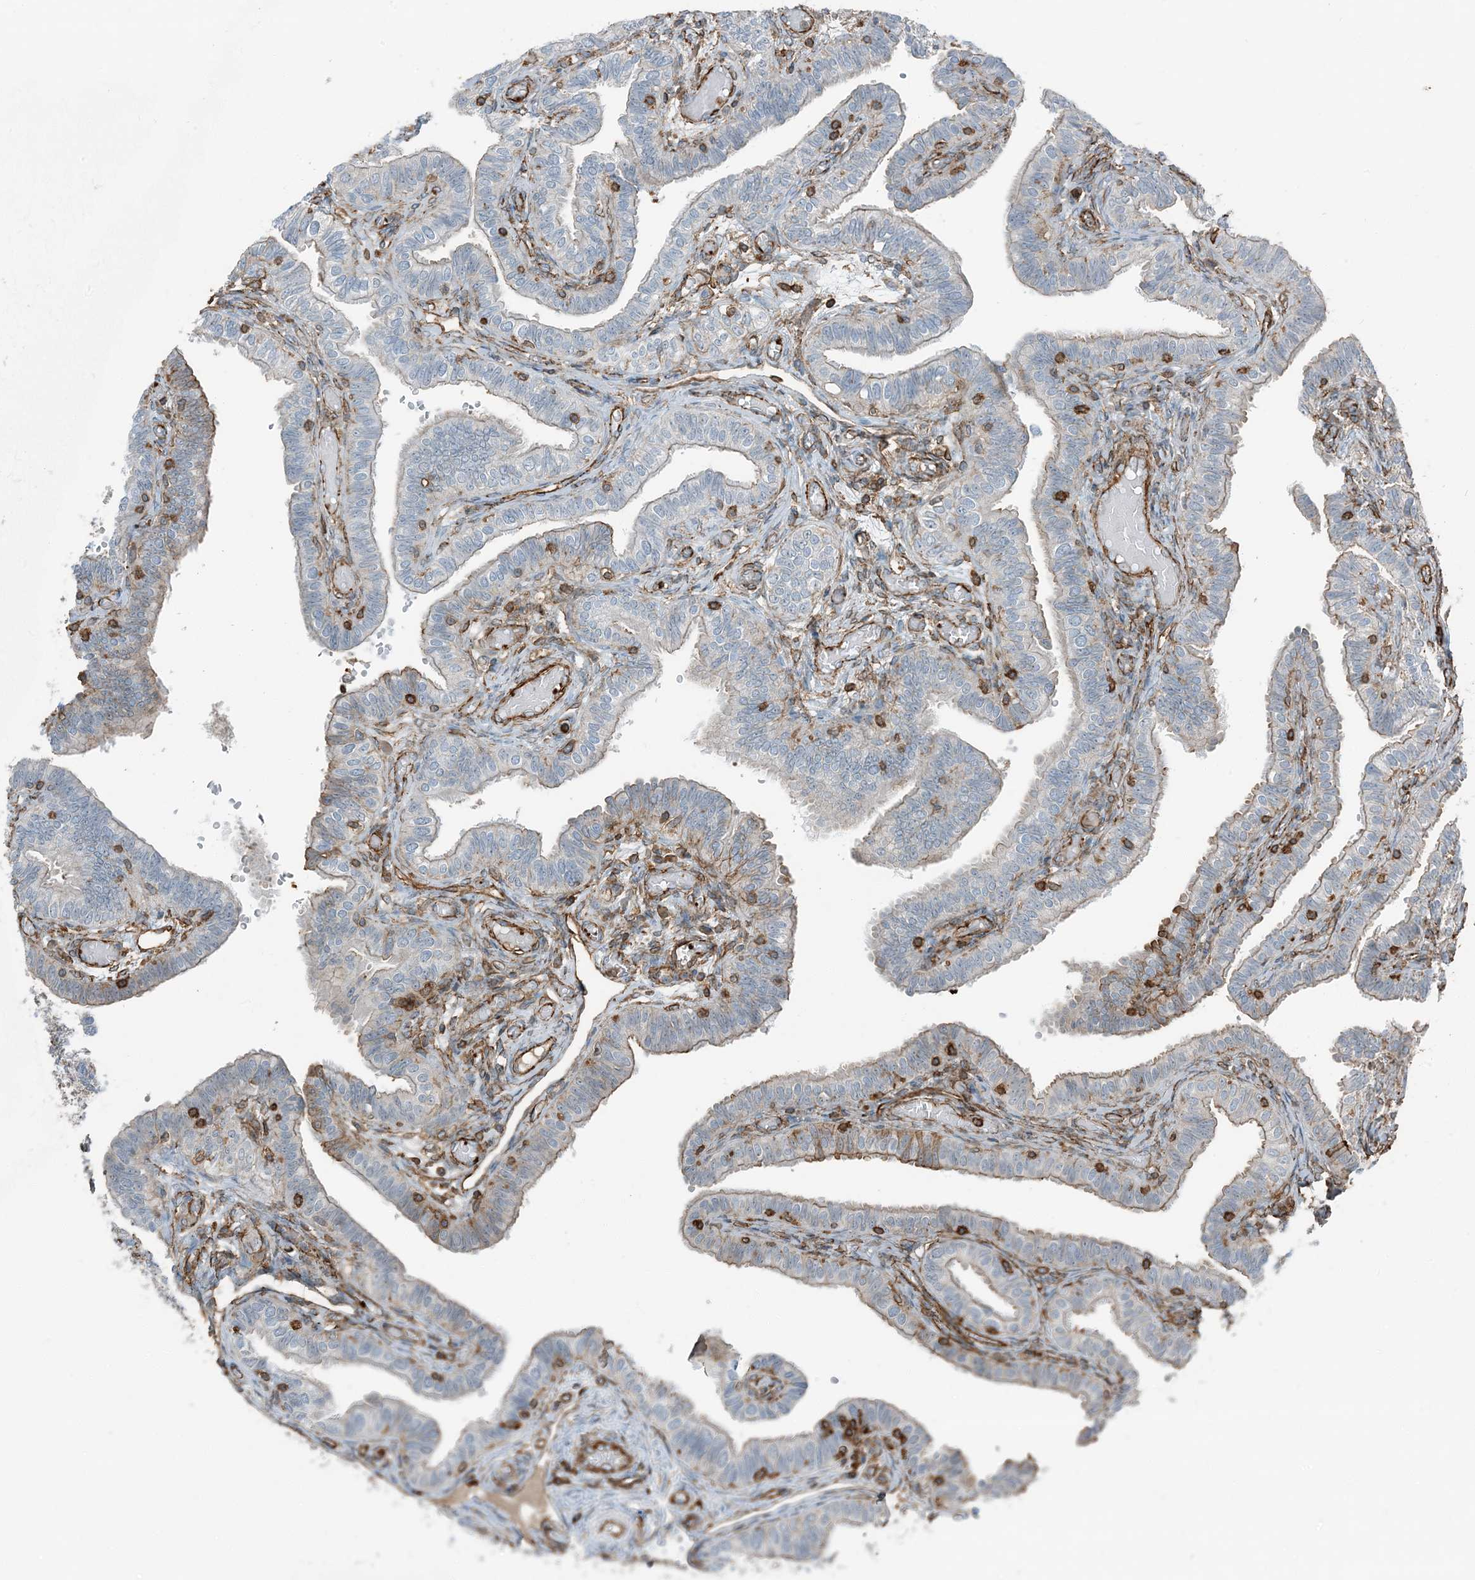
{"staining": {"intensity": "weak", "quantity": "<25%", "location": "cytoplasmic/membranous"}, "tissue": "fallopian tube", "cell_type": "Glandular cells", "image_type": "normal", "snomed": [{"axis": "morphology", "description": "Normal tissue, NOS"}, {"axis": "topography", "description": "Fallopian tube"}], "caption": "The image demonstrates no staining of glandular cells in benign fallopian tube. Nuclei are stained in blue.", "gene": "APOBEC3C", "patient": {"sex": "female", "age": 39}}